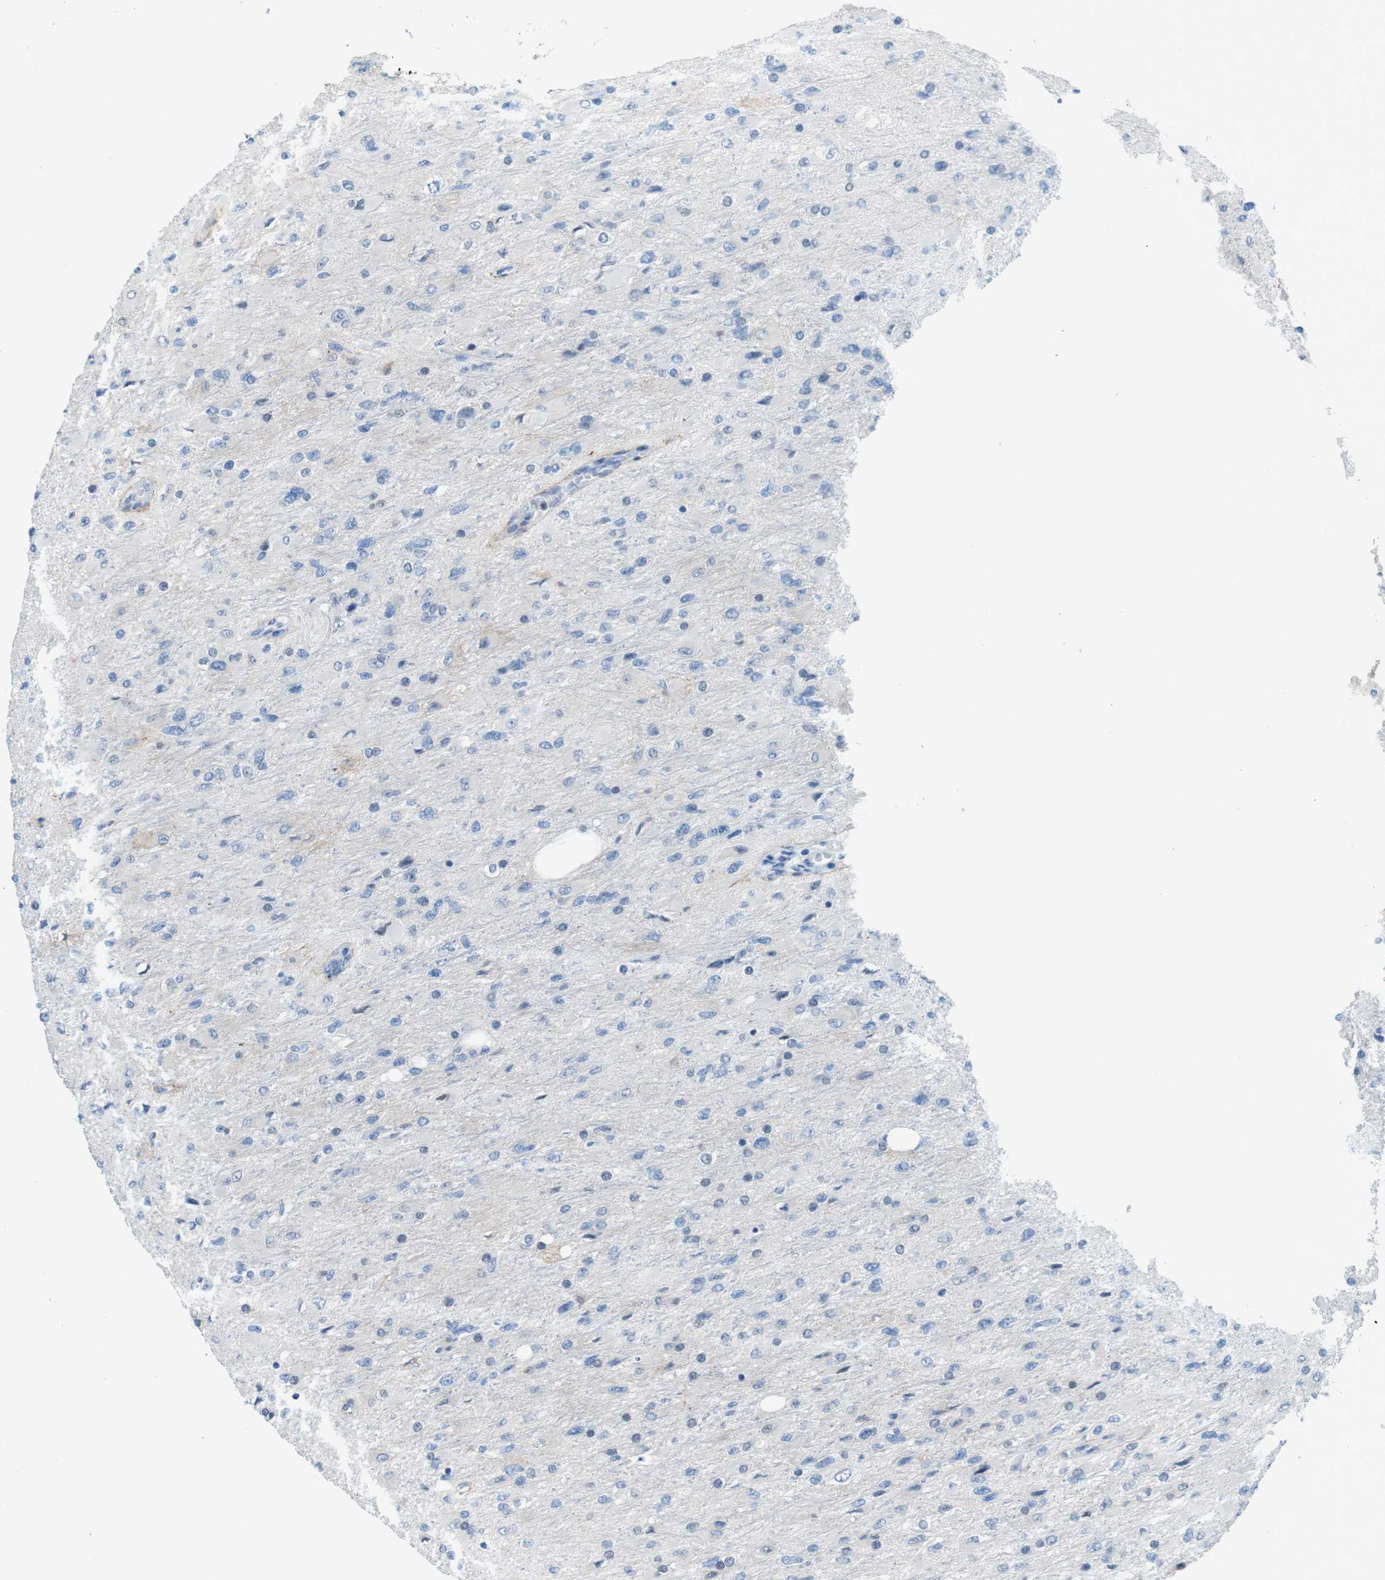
{"staining": {"intensity": "negative", "quantity": "none", "location": "none"}, "tissue": "glioma", "cell_type": "Tumor cells", "image_type": "cancer", "snomed": [{"axis": "morphology", "description": "Glioma, malignant, High grade"}, {"axis": "topography", "description": "Cerebral cortex"}], "caption": "Immunohistochemical staining of glioma shows no significant positivity in tumor cells.", "gene": "SKI", "patient": {"sex": "female", "age": 36}}